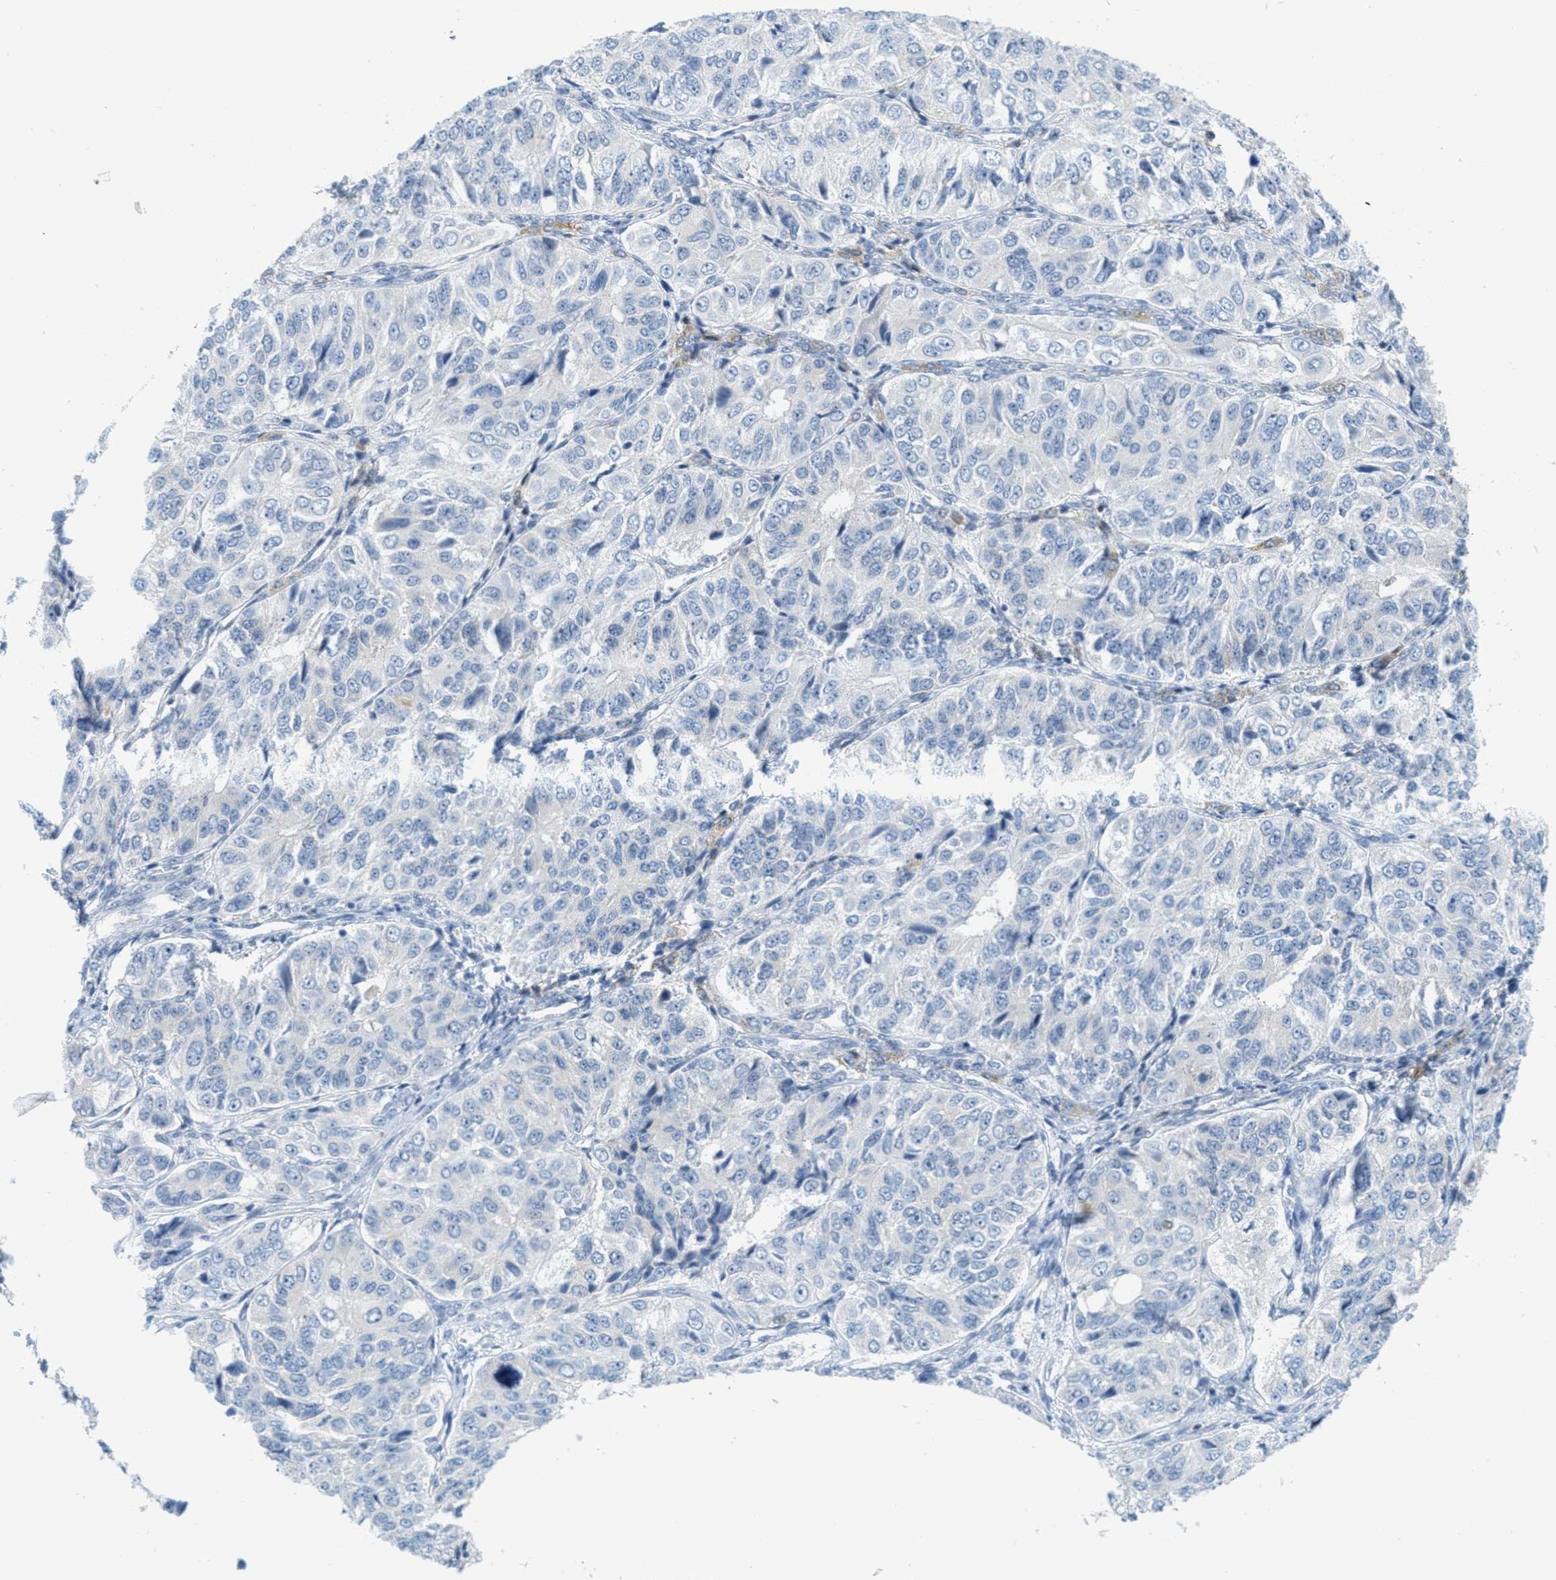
{"staining": {"intensity": "negative", "quantity": "none", "location": "none"}, "tissue": "ovarian cancer", "cell_type": "Tumor cells", "image_type": "cancer", "snomed": [{"axis": "morphology", "description": "Carcinoma, endometroid"}, {"axis": "topography", "description": "Ovary"}], "caption": "A photomicrograph of ovarian cancer stained for a protein demonstrates no brown staining in tumor cells. The staining is performed using DAB brown chromogen with nuclei counter-stained in using hematoxylin.", "gene": "TEX264", "patient": {"sex": "female", "age": 51}}